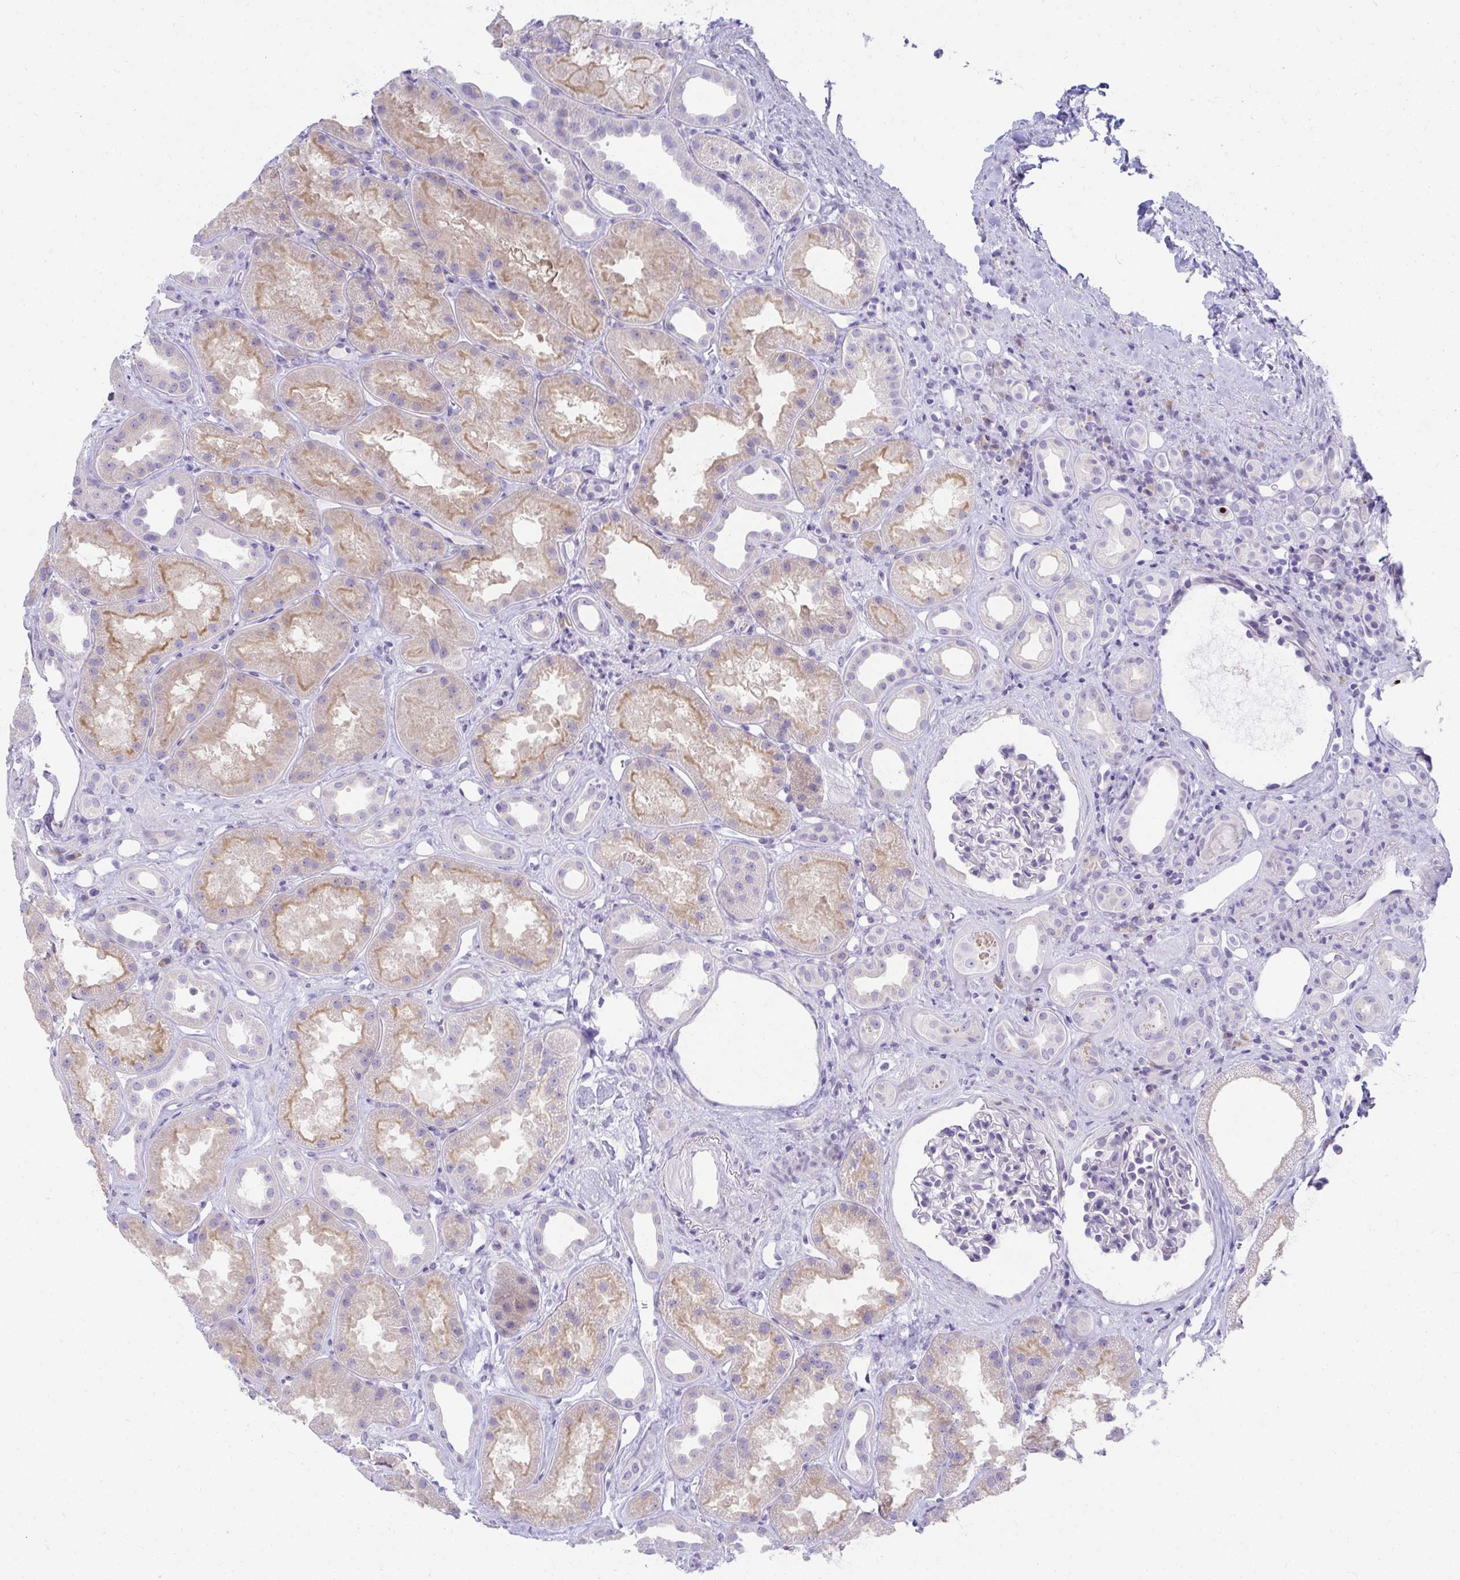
{"staining": {"intensity": "negative", "quantity": "none", "location": "none"}, "tissue": "kidney", "cell_type": "Cells in glomeruli", "image_type": "normal", "snomed": [{"axis": "morphology", "description": "Normal tissue, NOS"}, {"axis": "topography", "description": "Kidney"}], "caption": "DAB (3,3'-diaminobenzidine) immunohistochemical staining of normal human kidney reveals no significant positivity in cells in glomeruli.", "gene": "FASLG", "patient": {"sex": "male", "age": 61}}